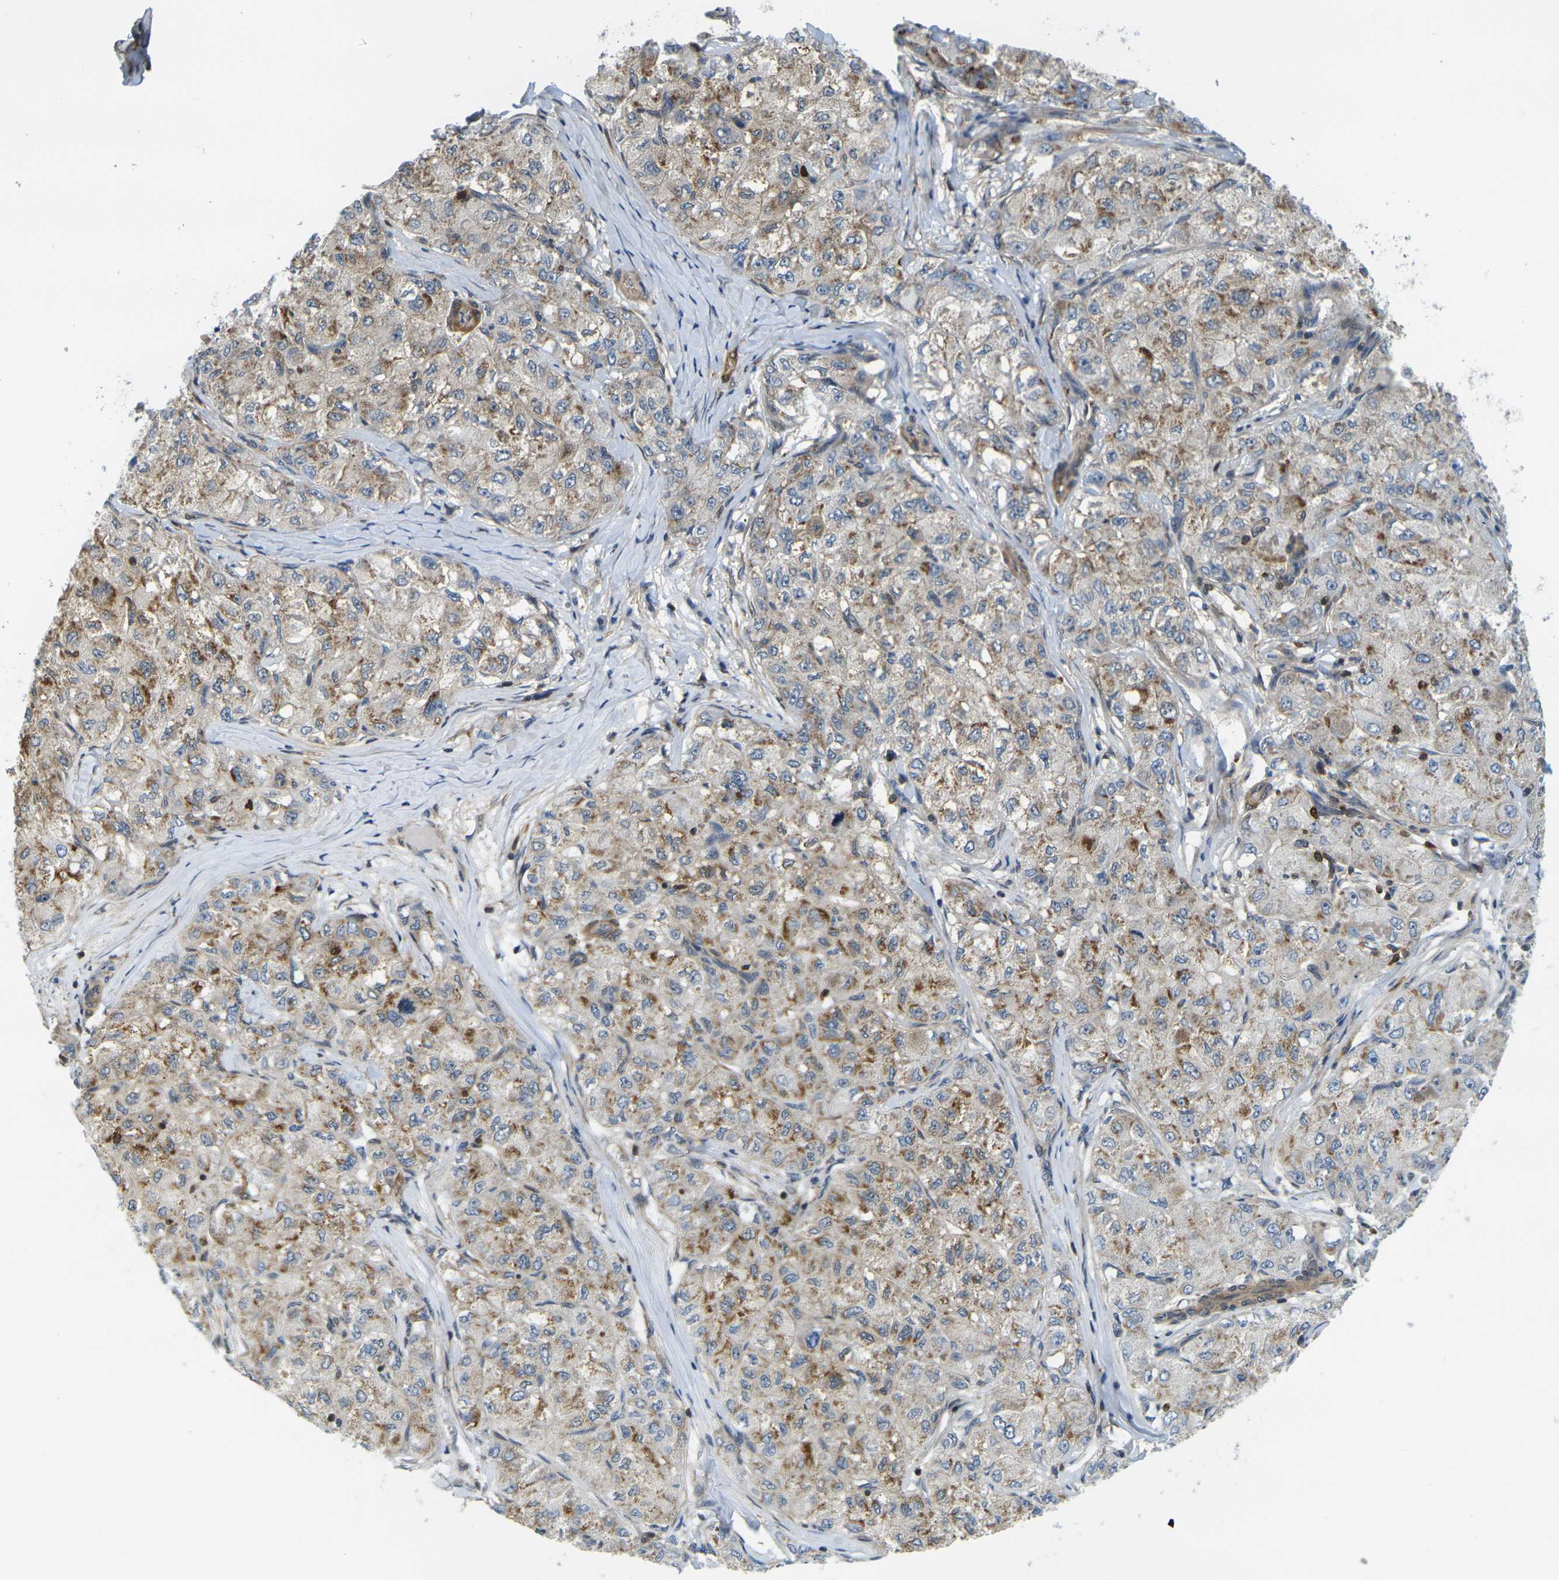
{"staining": {"intensity": "moderate", "quantity": "25%-75%", "location": "cytoplasmic/membranous"}, "tissue": "liver cancer", "cell_type": "Tumor cells", "image_type": "cancer", "snomed": [{"axis": "morphology", "description": "Carcinoma, Hepatocellular, NOS"}, {"axis": "topography", "description": "Liver"}], "caption": "High-magnification brightfield microscopy of liver cancer (hepatocellular carcinoma) stained with DAB (brown) and counterstained with hematoxylin (blue). tumor cells exhibit moderate cytoplasmic/membranous expression is appreciated in about25%-75% of cells.", "gene": "LASP1", "patient": {"sex": "male", "age": 80}}